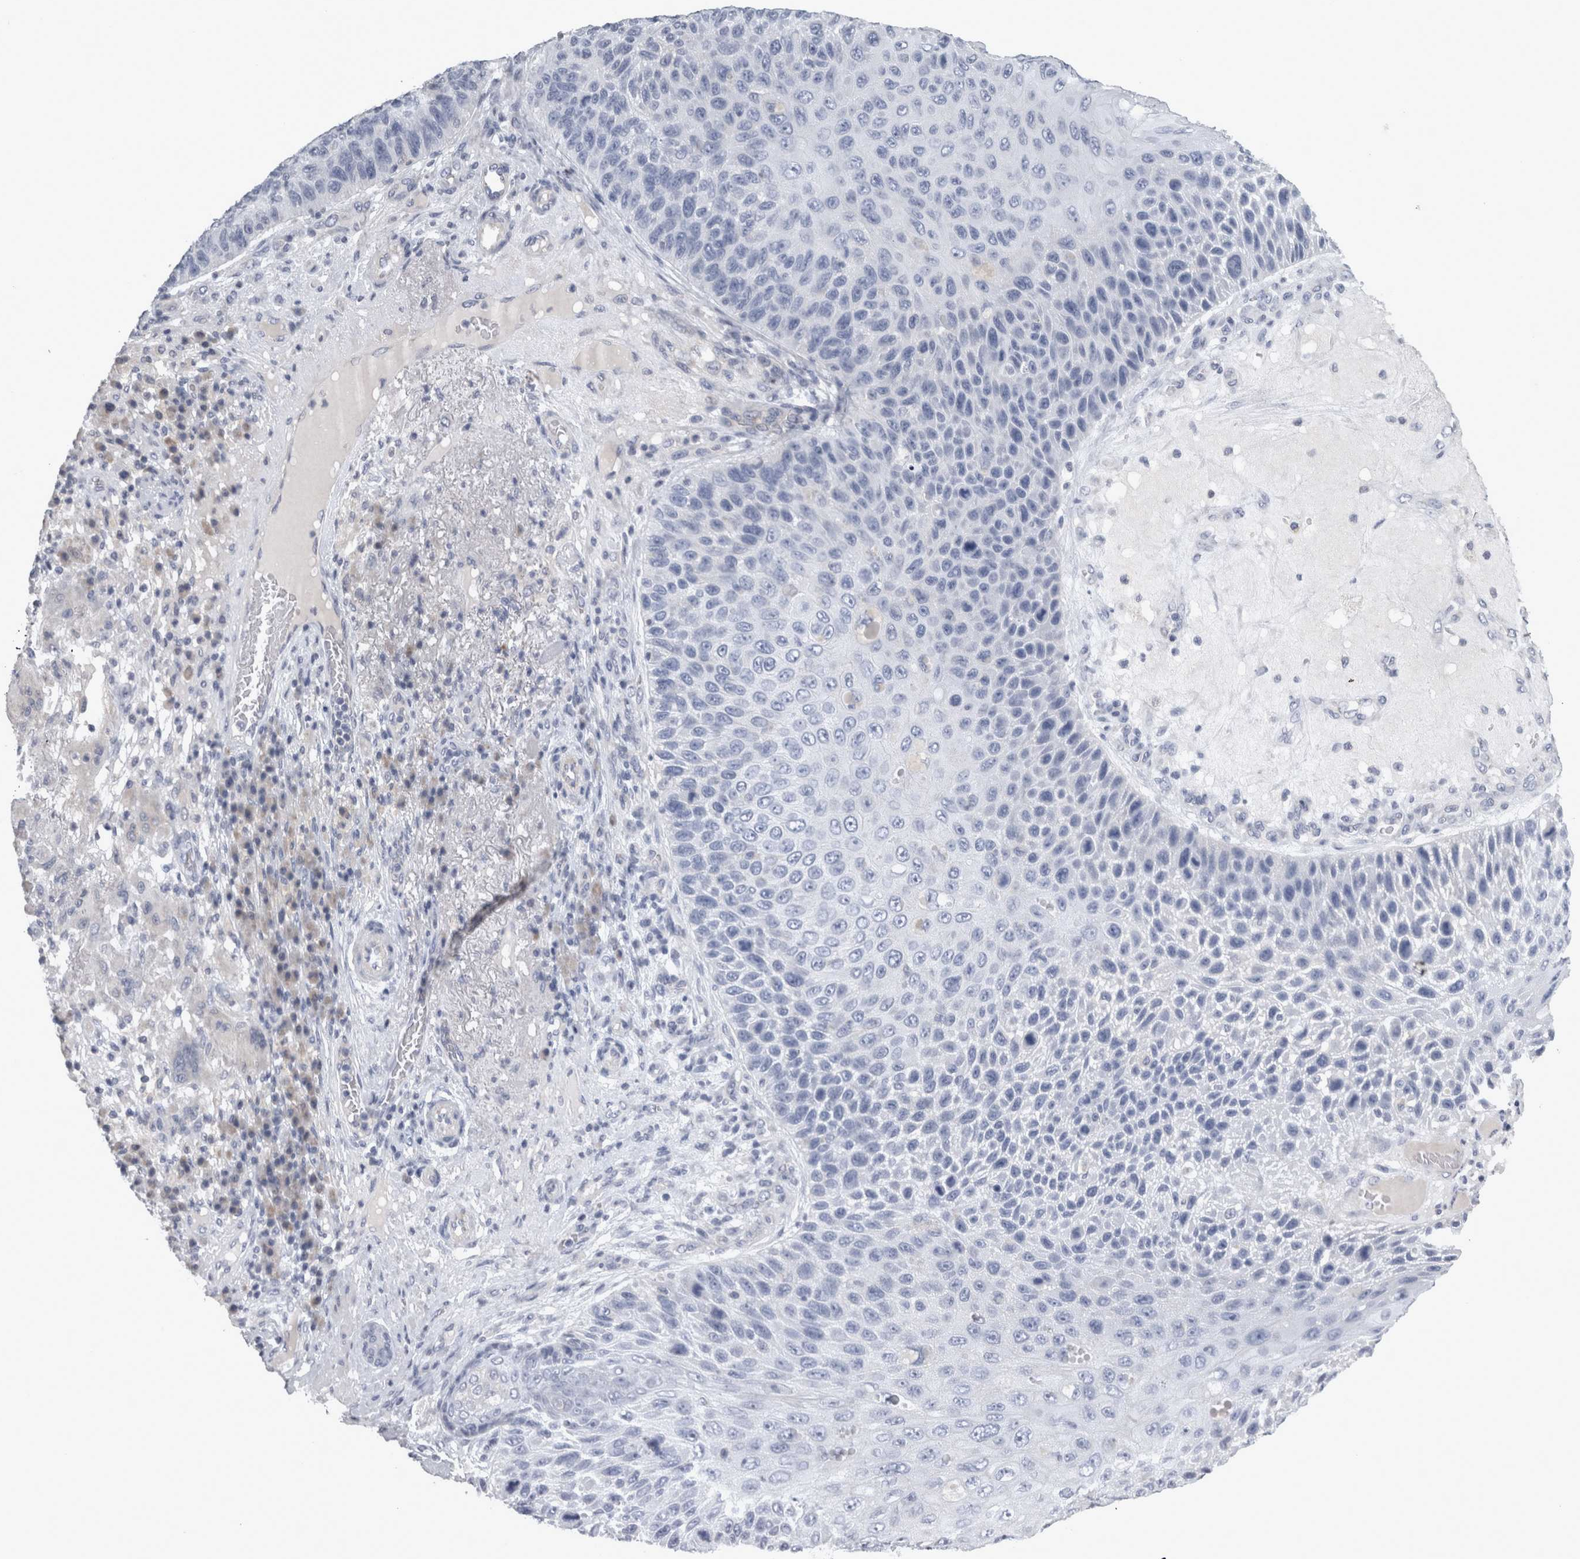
{"staining": {"intensity": "negative", "quantity": "none", "location": "none"}, "tissue": "skin cancer", "cell_type": "Tumor cells", "image_type": "cancer", "snomed": [{"axis": "morphology", "description": "Squamous cell carcinoma, NOS"}, {"axis": "topography", "description": "Skin"}], "caption": "Tumor cells are negative for protein expression in human skin cancer.", "gene": "TCAP", "patient": {"sex": "female", "age": 88}}